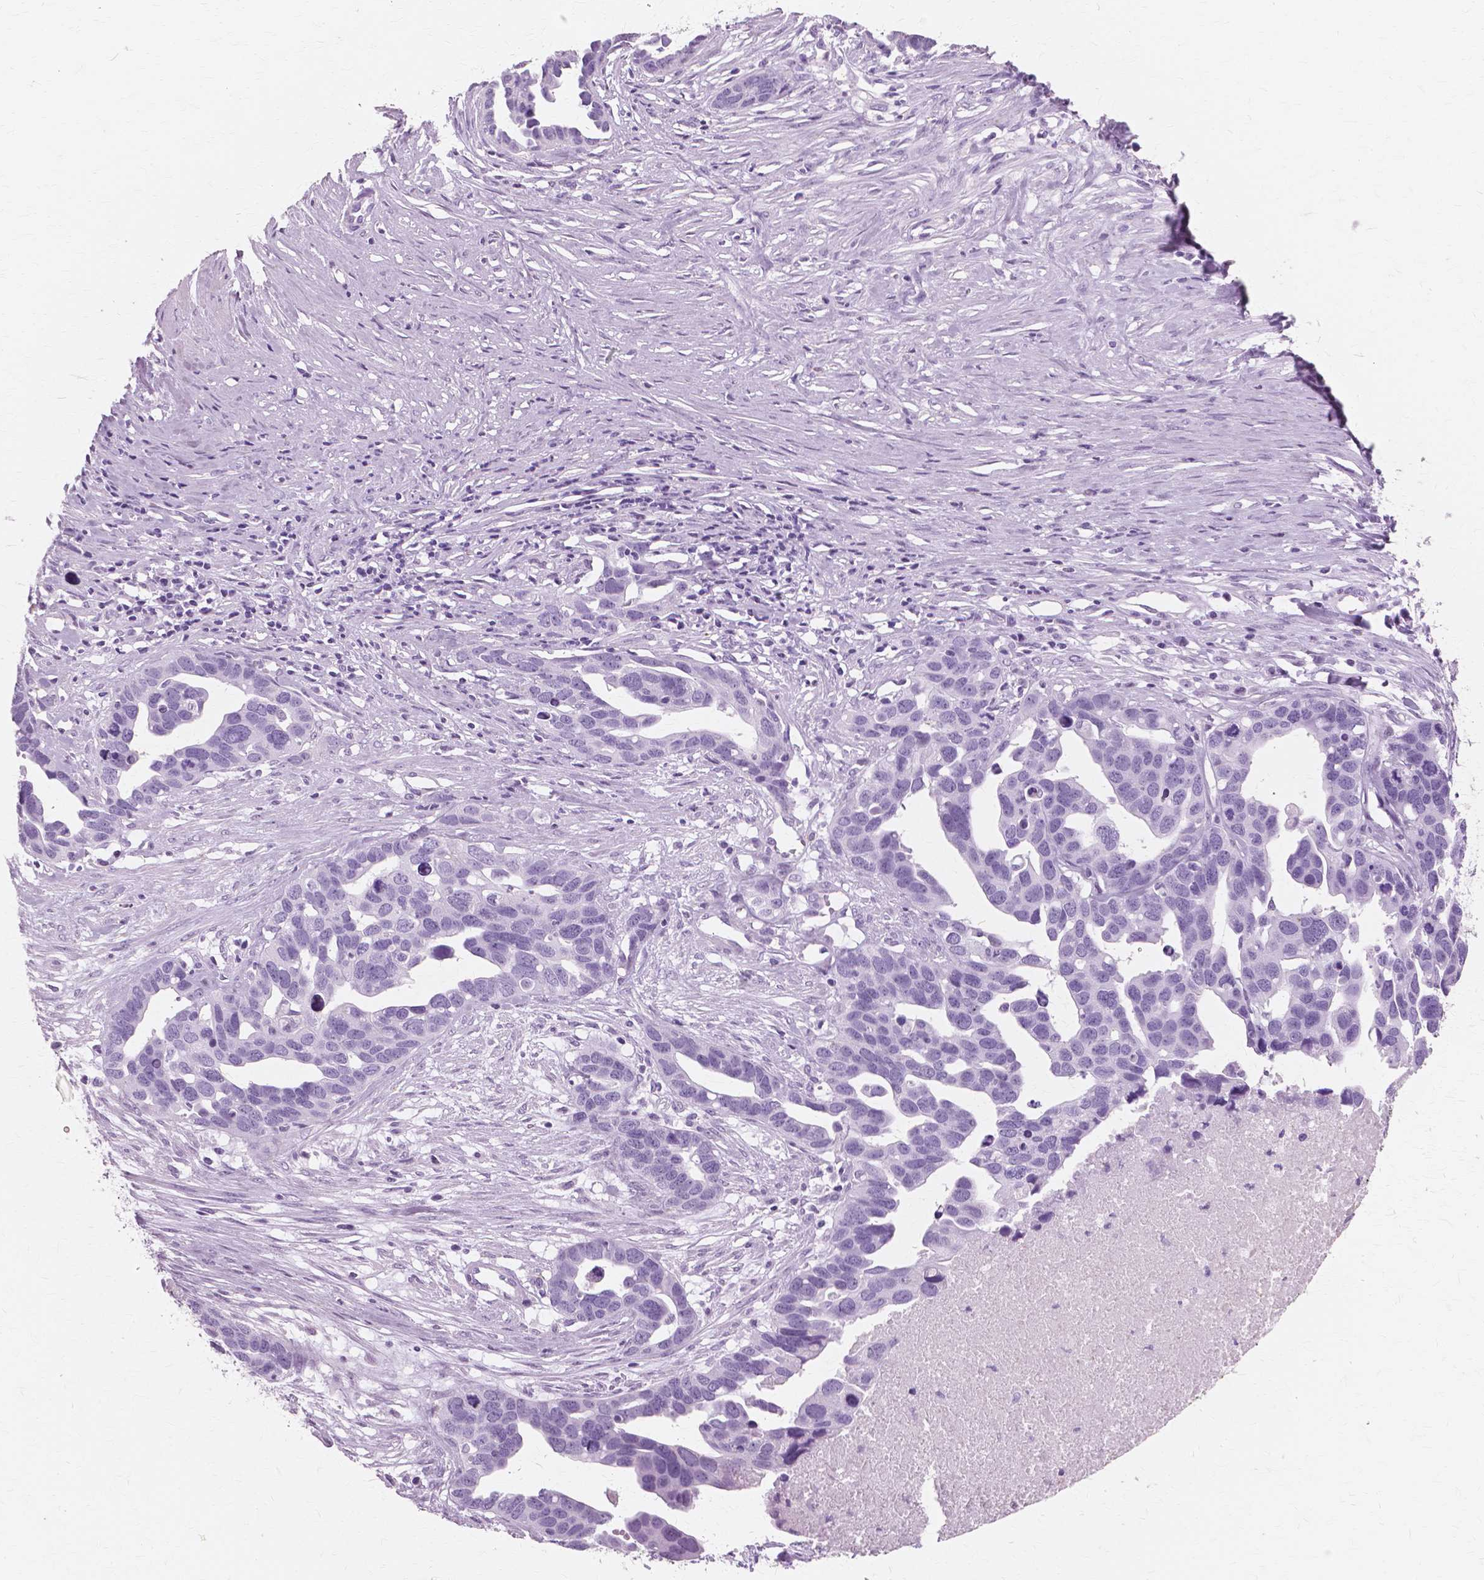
{"staining": {"intensity": "negative", "quantity": "none", "location": "none"}, "tissue": "ovarian cancer", "cell_type": "Tumor cells", "image_type": "cancer", "snomed": [{"axis": "morphology", "description": "Cystadenocarcinoma, serous, NOS"}, {"axis": "topography", "description": "Ovary"}], "caption": "High magnification brightfield microscopy of ovarian serous cystadenocarcinoma stained with DAB (brown) and counterstained with hematoxylin (blue): tumor cells show no significant expression.", "gene": "SFTPD", "patient": {"sex": "female", "age": 54}}